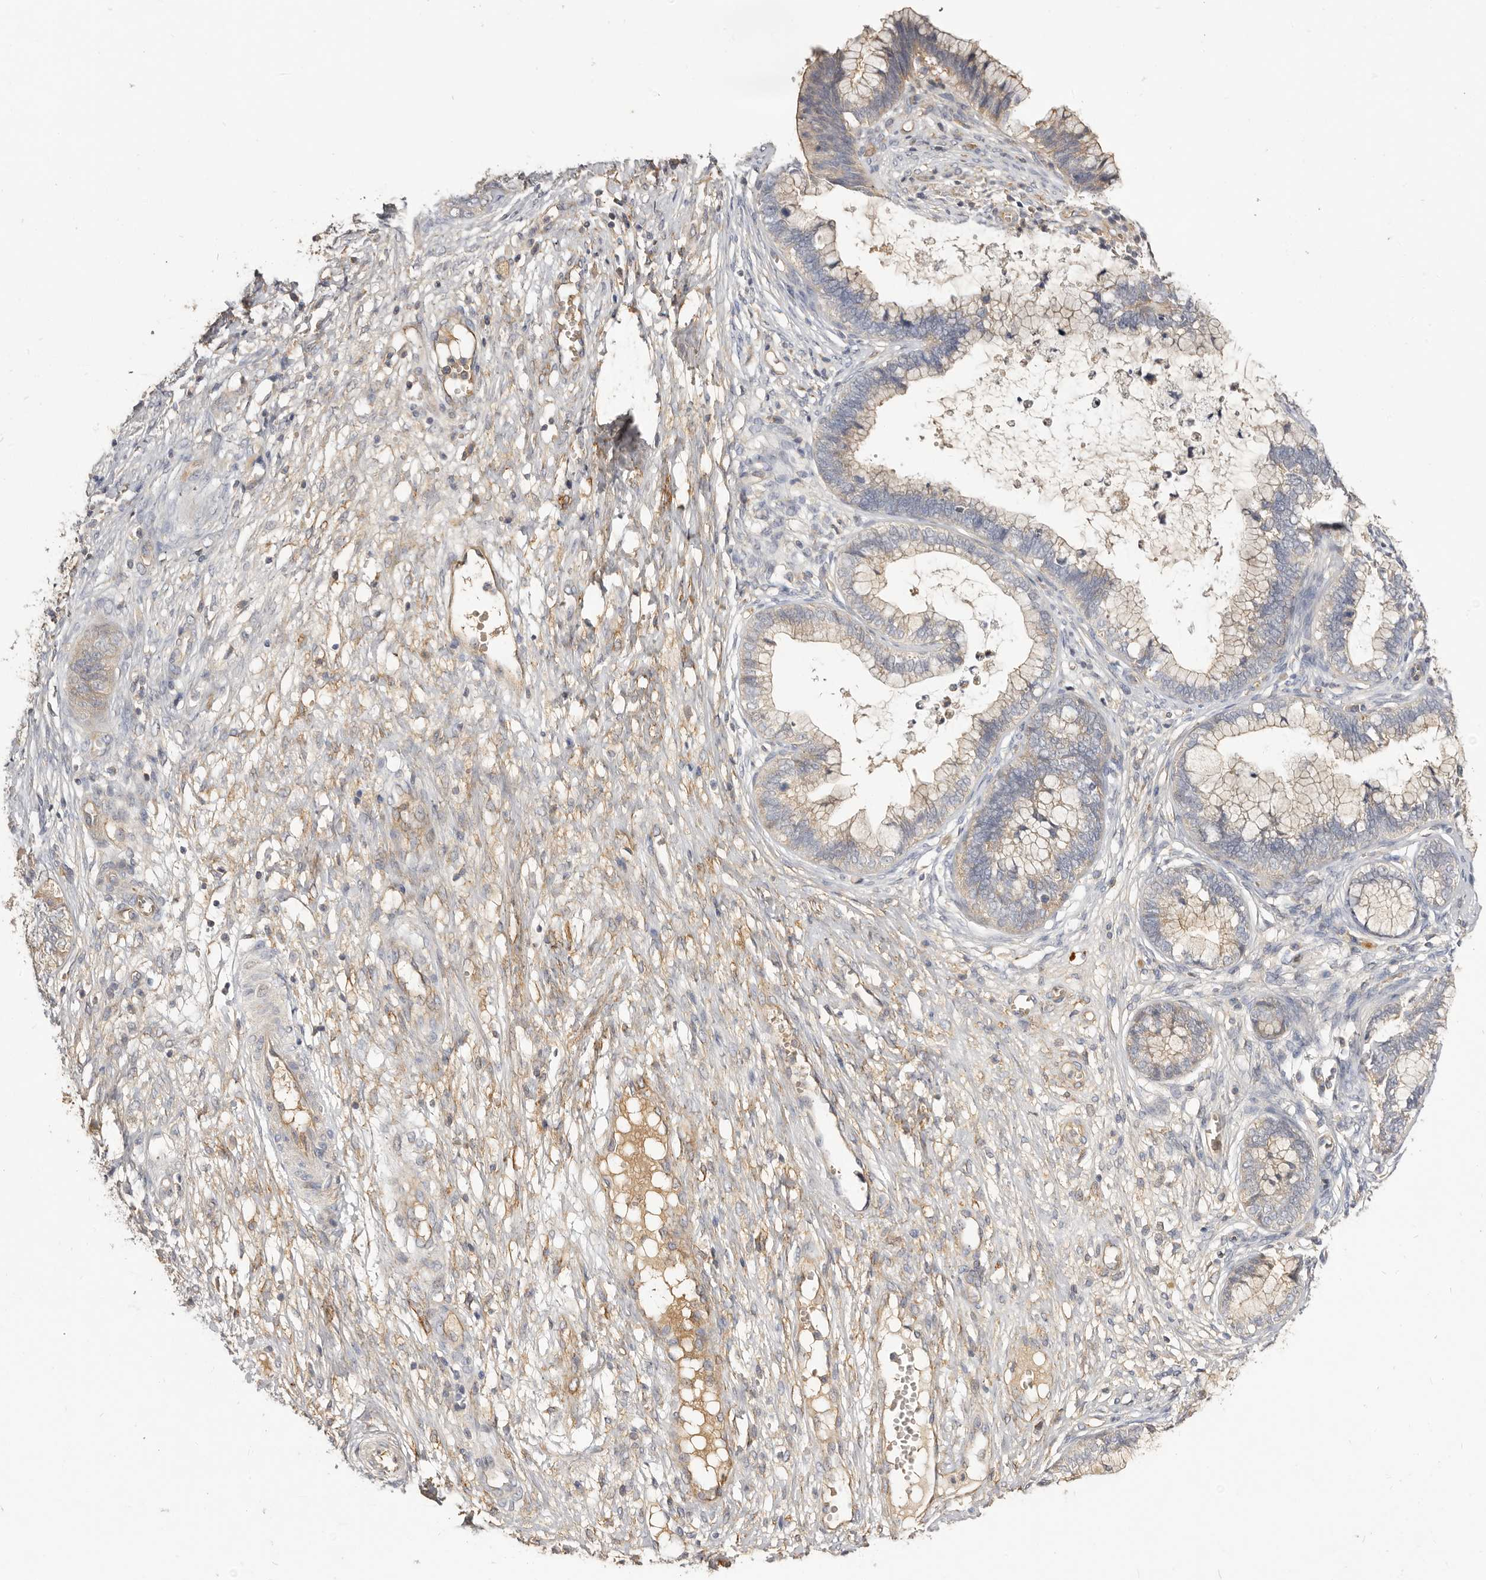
{"staining": {"intensity": "weak", "quantity": ">75%", "location": "cytoplasmic/membranous"}, "tissue": "cervical cancer", "cell_type": "Tumor cells", "image_type": "cancer", "snomed": [{"axis": "morphology", "description": "Adenocarcinoma, NOS"}, {"axis": "topography", "description": "Cervix"}], "caption": "High-magnification brightfield microscopy of adenocarcinoma (cervical) stained with DAB (brown) and counterstained with hematoxylin (blue). tumor cells exhibit weak cytoplasmic/membranous positivity is identified in about>75% of cells.", "gene": "ADAMTS9", "patient": {"sex": "female", "age": 44}}